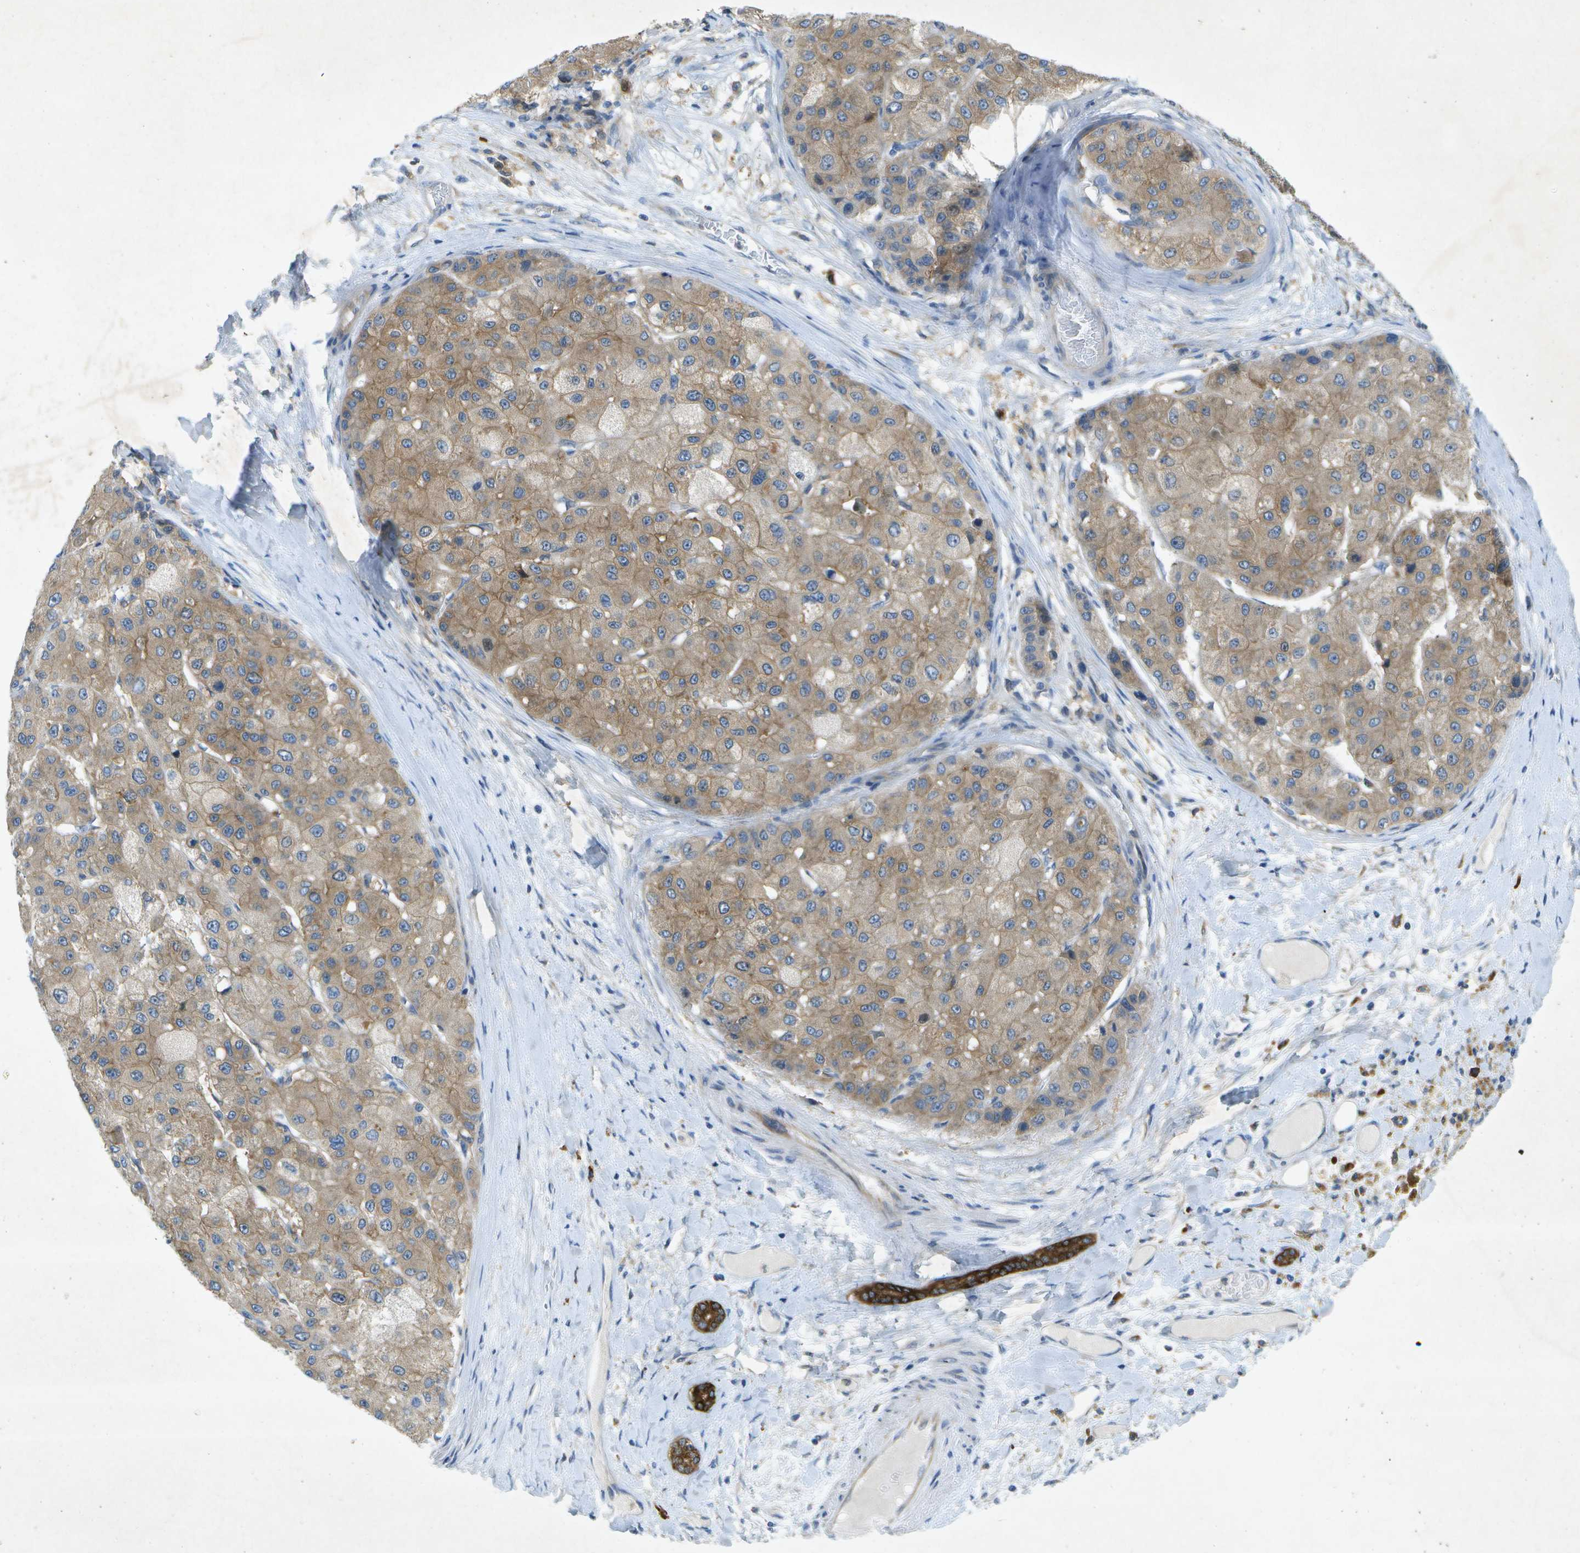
{"staining": {"intensity": "weak", "quantity": ">75%", "location": "cytoplasmic/membranous"}, "tissue": "liver cancer", "cell_type": "Tumor cells", "image_type": "cancer", "snomed": [{"axis": "morphology", "description": "Carcinoma, Hepatocellular, NOS"}, {"axis": "topography", "description": "Liver"}], "caption": "Liver cancer stained with DAB IHC exhibits low levels of weak cytoplasmic/membranous staining in approximately >75% of tumor cells.", "gene": "WNK2", "patient": {"sex": "male", "age": 80}}